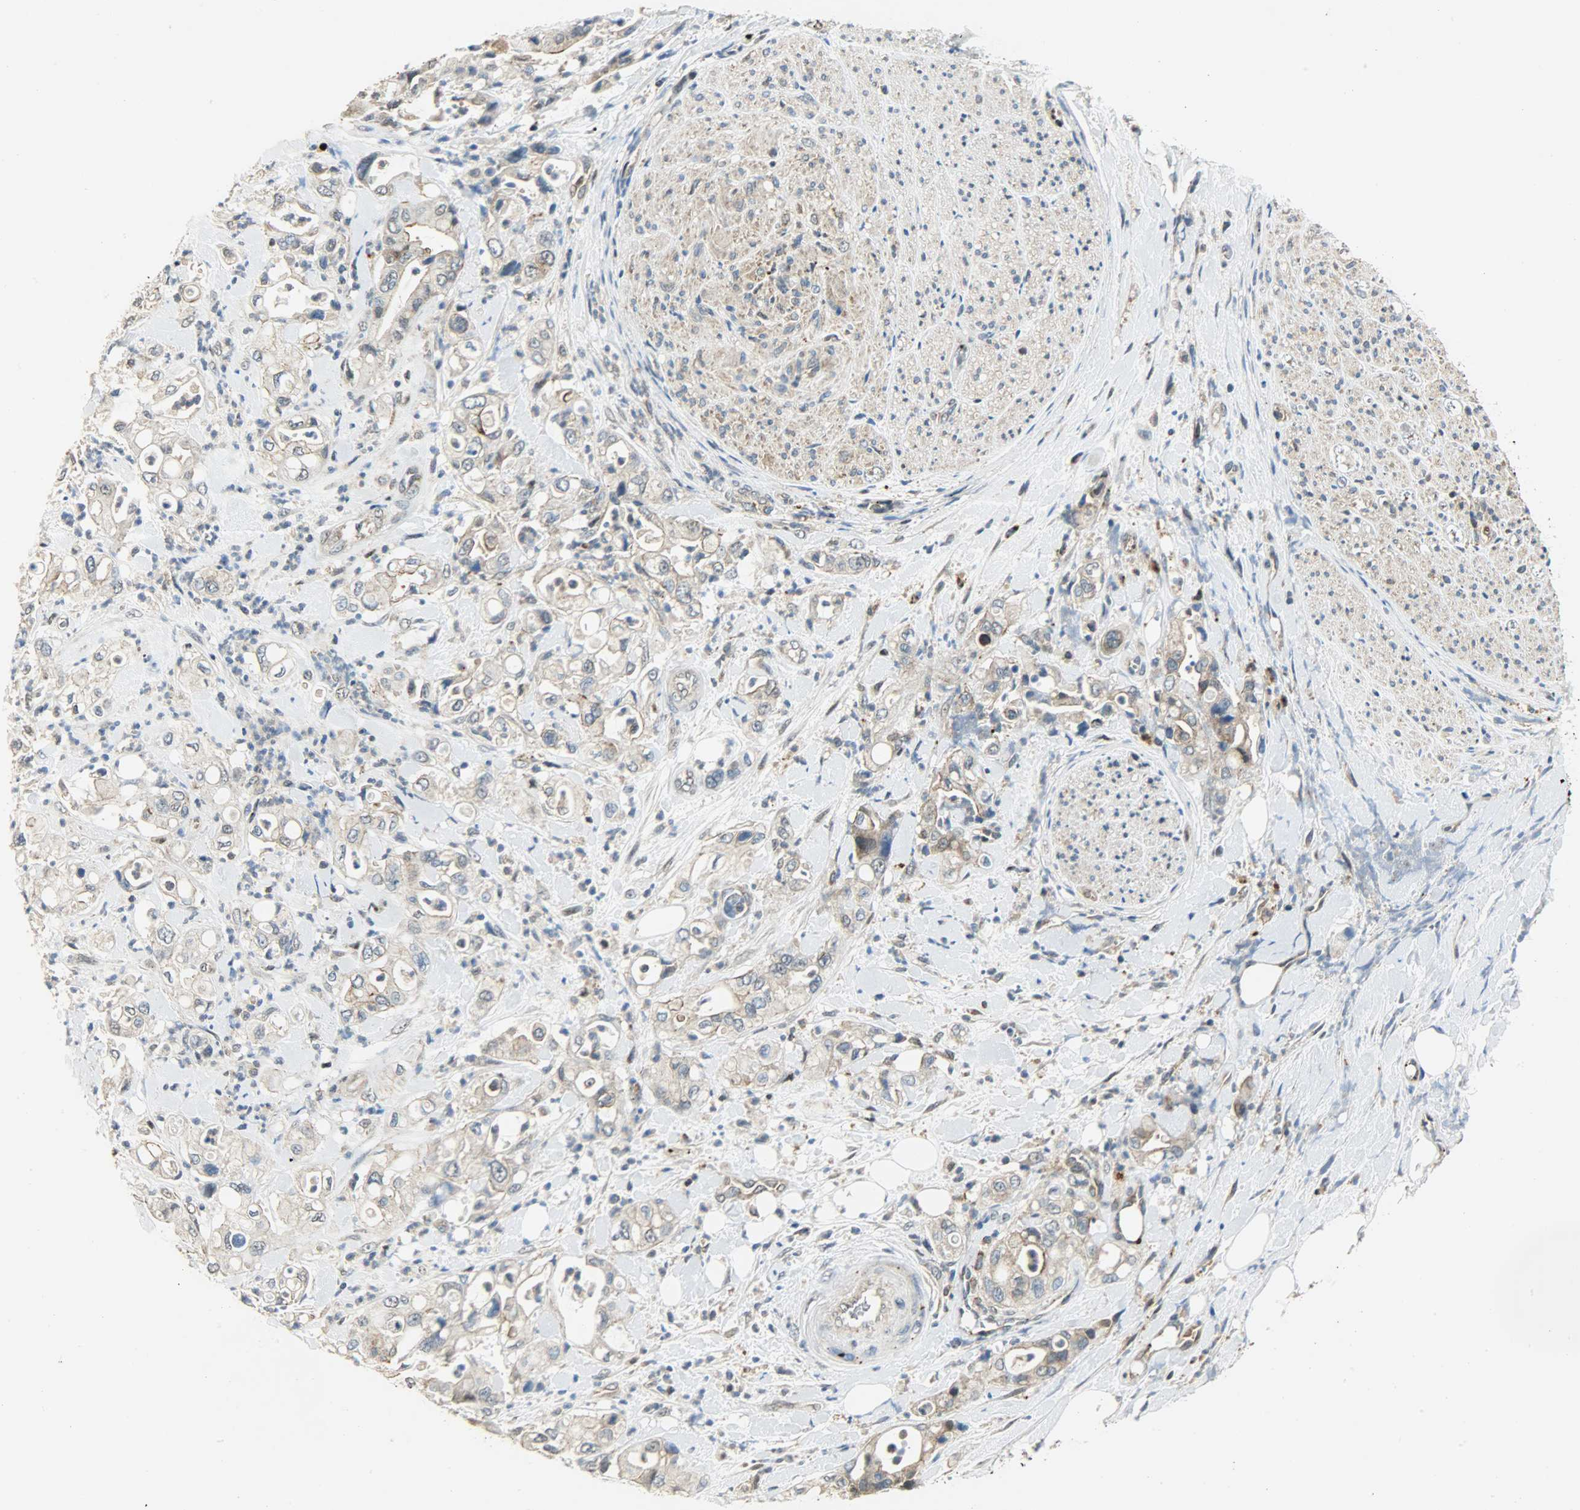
{"staining": {"intensity": "weak", "quantity": "25%-75%", "location": "cytoplasmic/membranous"}, "tissue": "pancreatic cancer", "cell_type": "Tumor cells", "image_type": "cancer", "snomed": [{"axis": "morphology", "description": "Adenocarcinoma, NOS"}, {"axis": "topography", "description": "Pancreas"}], "caption": "Immunohistochemical staining of pancreatic cancer displays low levels of weak cytoplasmic/membranous positivity in approximately 25%-75% of tumor cells.", "gene": "GIT2", "patient": {"sex": "male", "age": 70}}